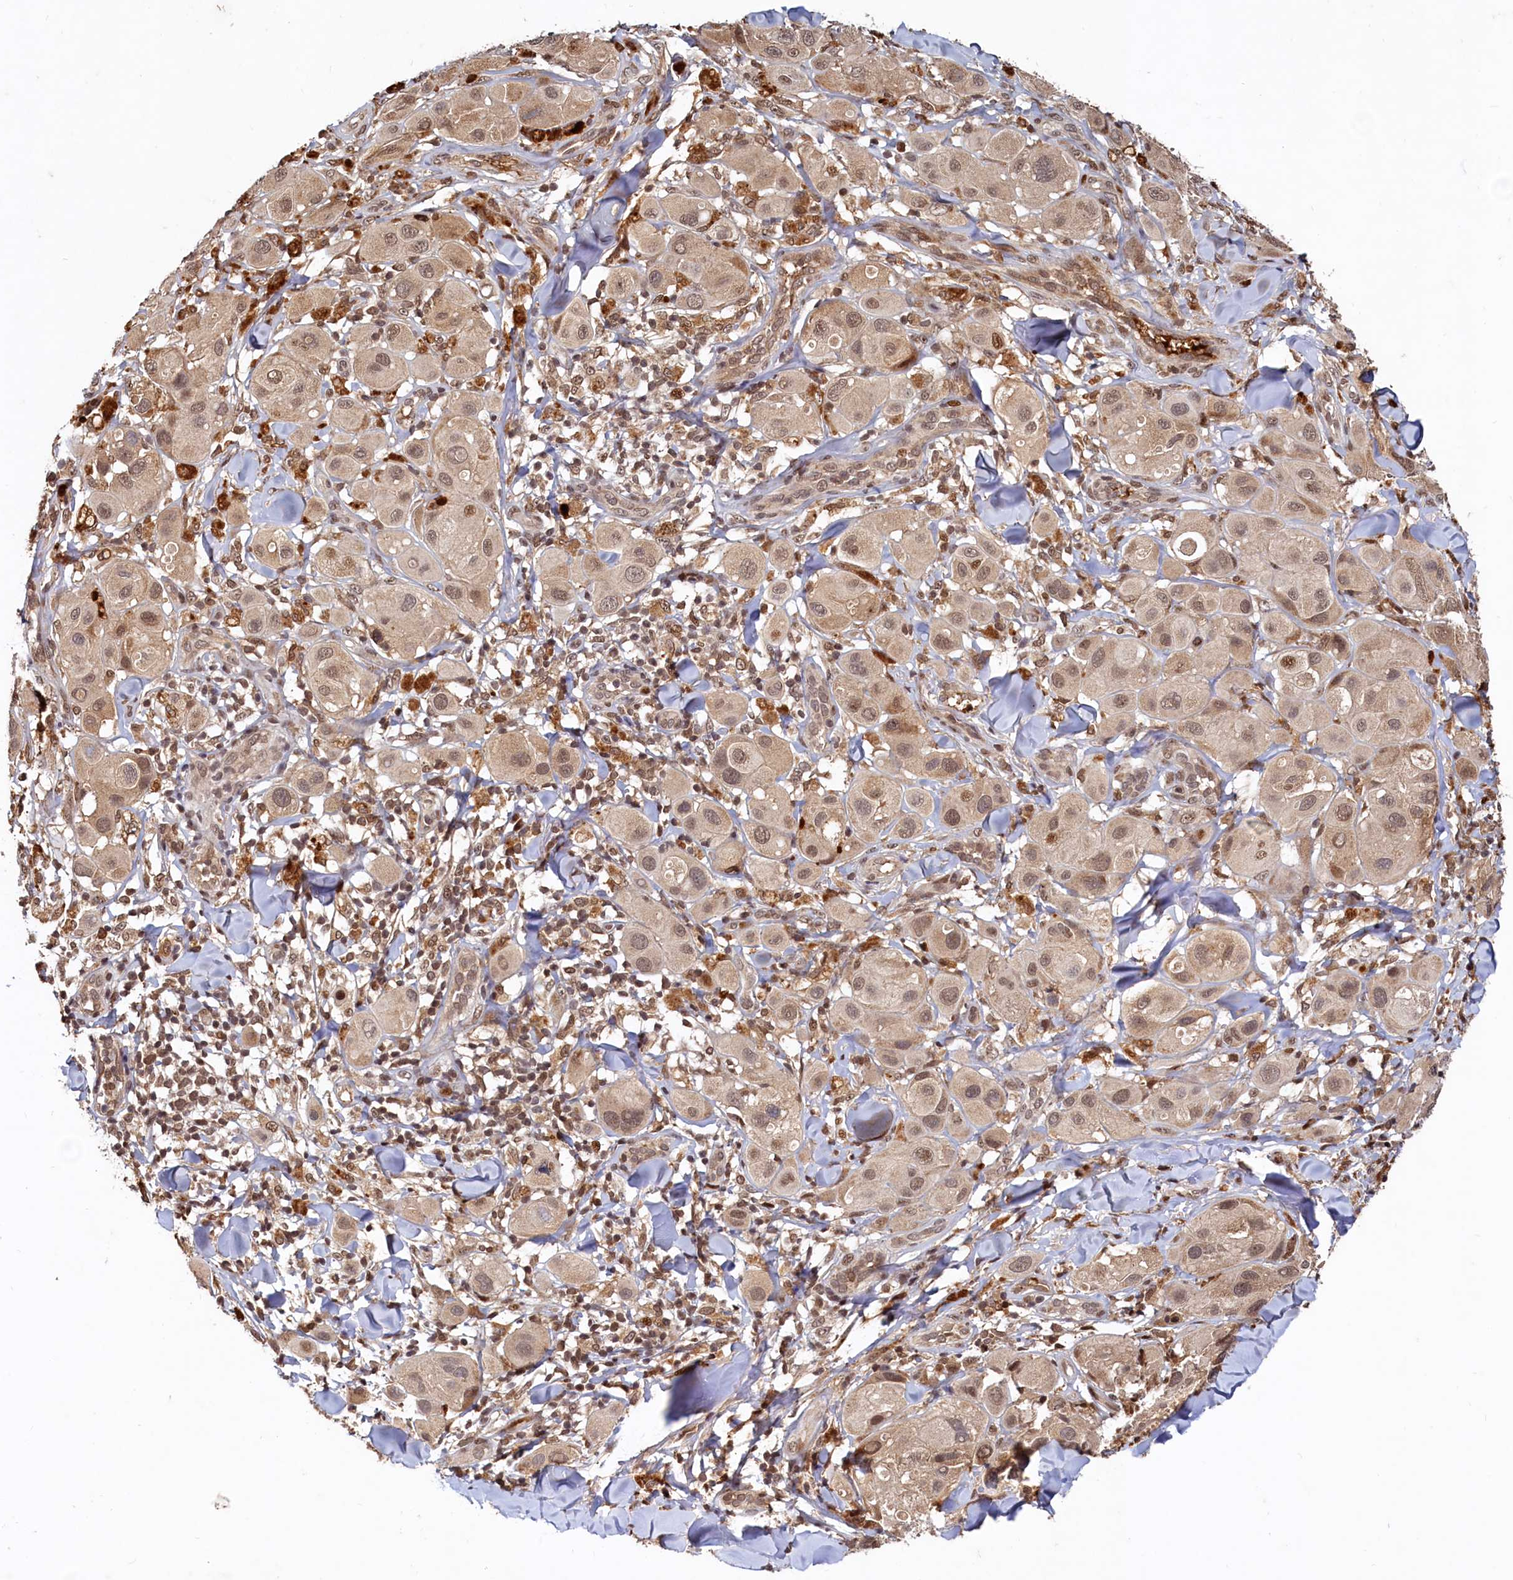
{"staining": {"intensity": "weak", "quantity": ">75%", "location": "nuclear"}, "tissue": "melanoma", "cell_type": "Tumor cells", "image_type": "cancer", "snomed": [{"axis": "morphology", "description": "Malignant melanoma, Metastatic site"}, {"axis": "topography", "description": "Skin"}], "caption": "A photomicrograph of human malignant melanoma (metastatic site) stained for a protein shows weak nuclear brown staining in tumor cells. (Brightfield microscopy of DAB IHC at high magnification).", "gene": "TRAPPC4", "patient": {"sex": "male", "age": 41}}